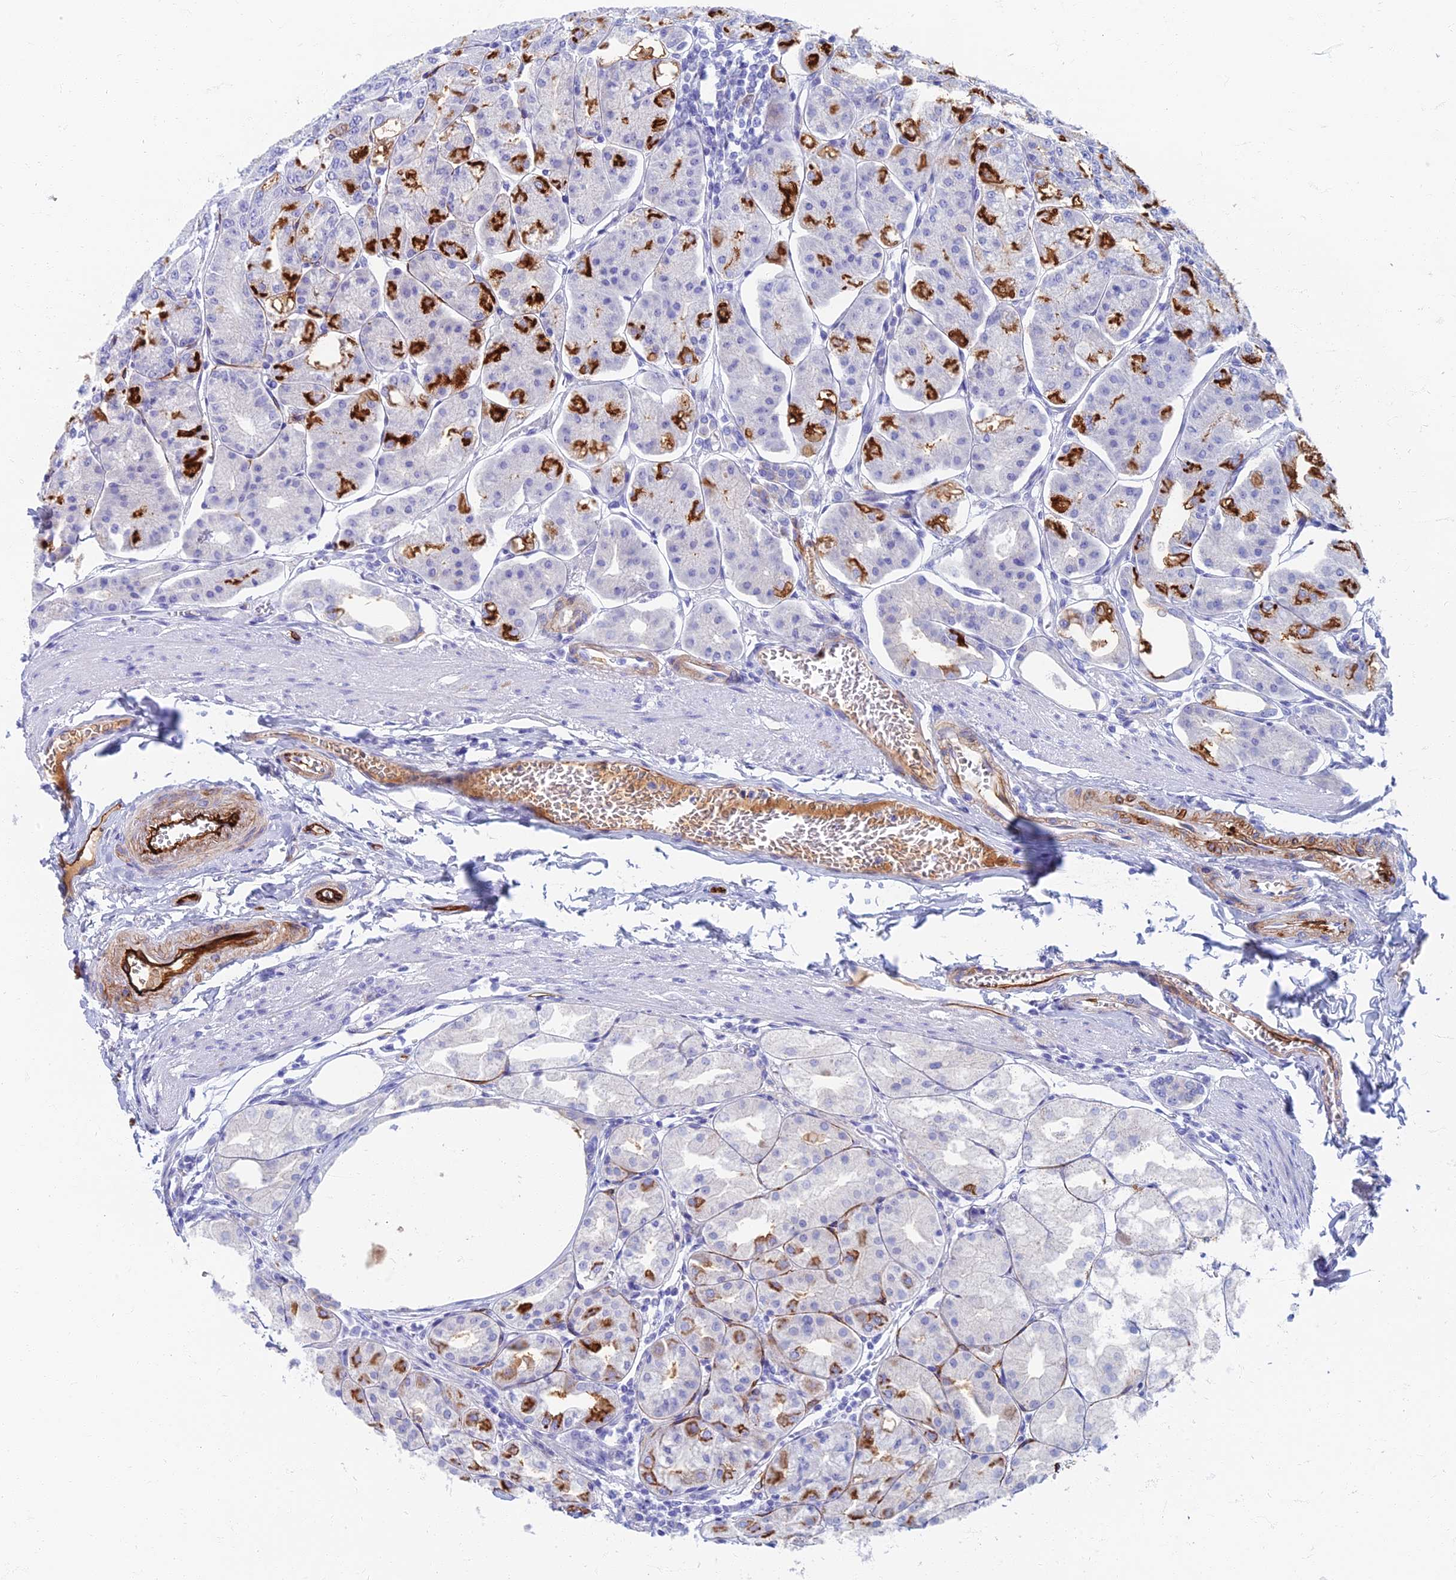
{"staining": {"intensity": "strong", "quantity": "25%-75%", "location": "cytoplasmic/membranous"}, "tissue": "stomach", "cell_type": "Glandular cells", "image_type": "normal", "snomed": [{"axis": "morphology", "description": "Normal tissue, NOS"}, {"axis": "topography", "description": "Stomach, lower"}], "caption": "A high amount of strong cytoplasmic/membranous positivity is seen in approximately 25%-75% of glandular cells in normal stomach.", "gene": "ETFRF1", "patient": {"sex": "male", "age": 71}}